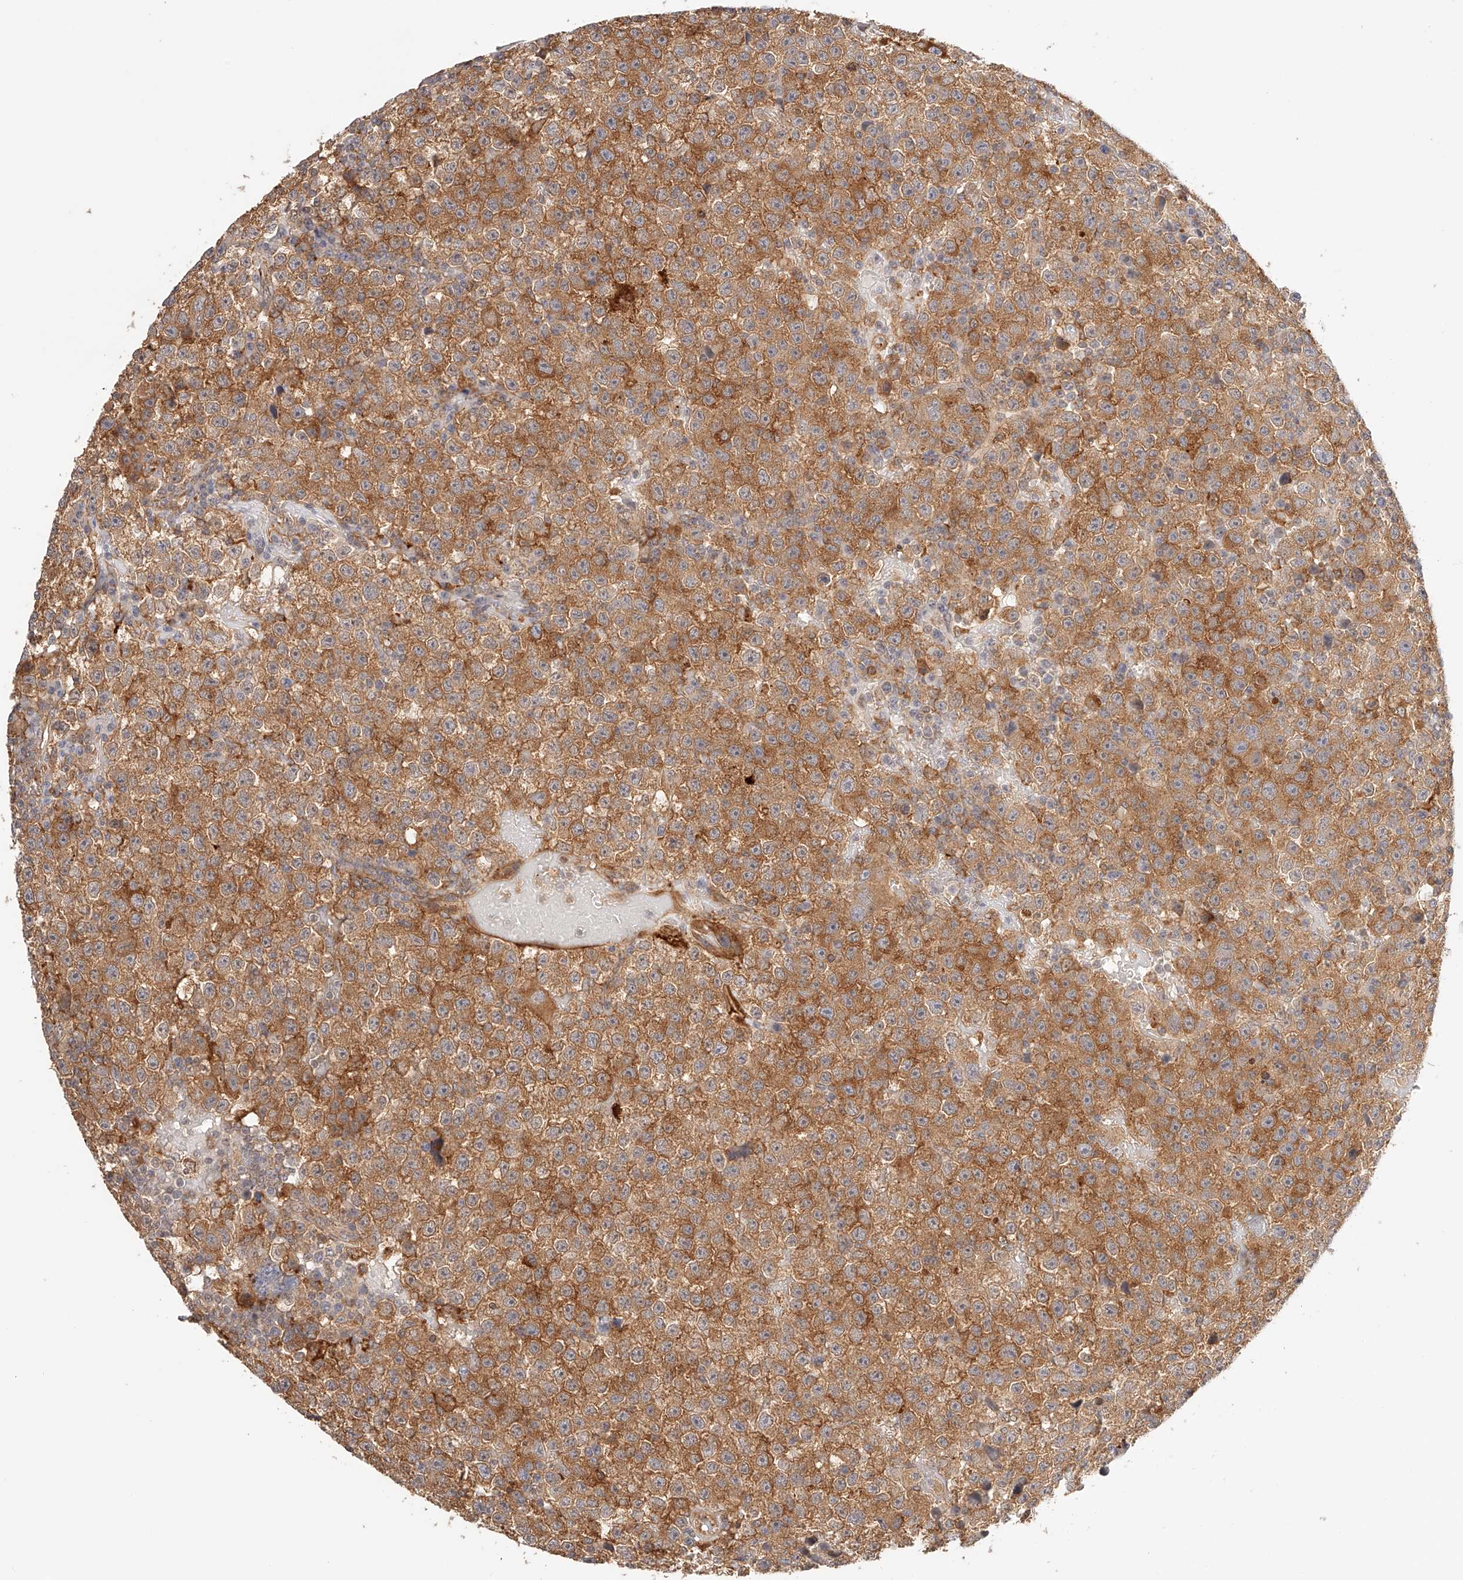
{"staining": {"intensity": "moderate", "quantity": ">75%", "location": "cytoplasmic/membranous"}, "tissue": "testis cancer", "cell_type": "Tumor cells", "image_type": "cancer", "snomed": [{"axis": "morphology", "description": "Seminoma, NOS"}, {"axis": "topography", "description": "Testis"}], "caption": "A brown stain labels moderate cytoplasmic/membranous positivity of a protein in testis cancer (seminoma) tumor cells.", "gene": "SYNC", "patient": {"sex": "male", "age": 22}}